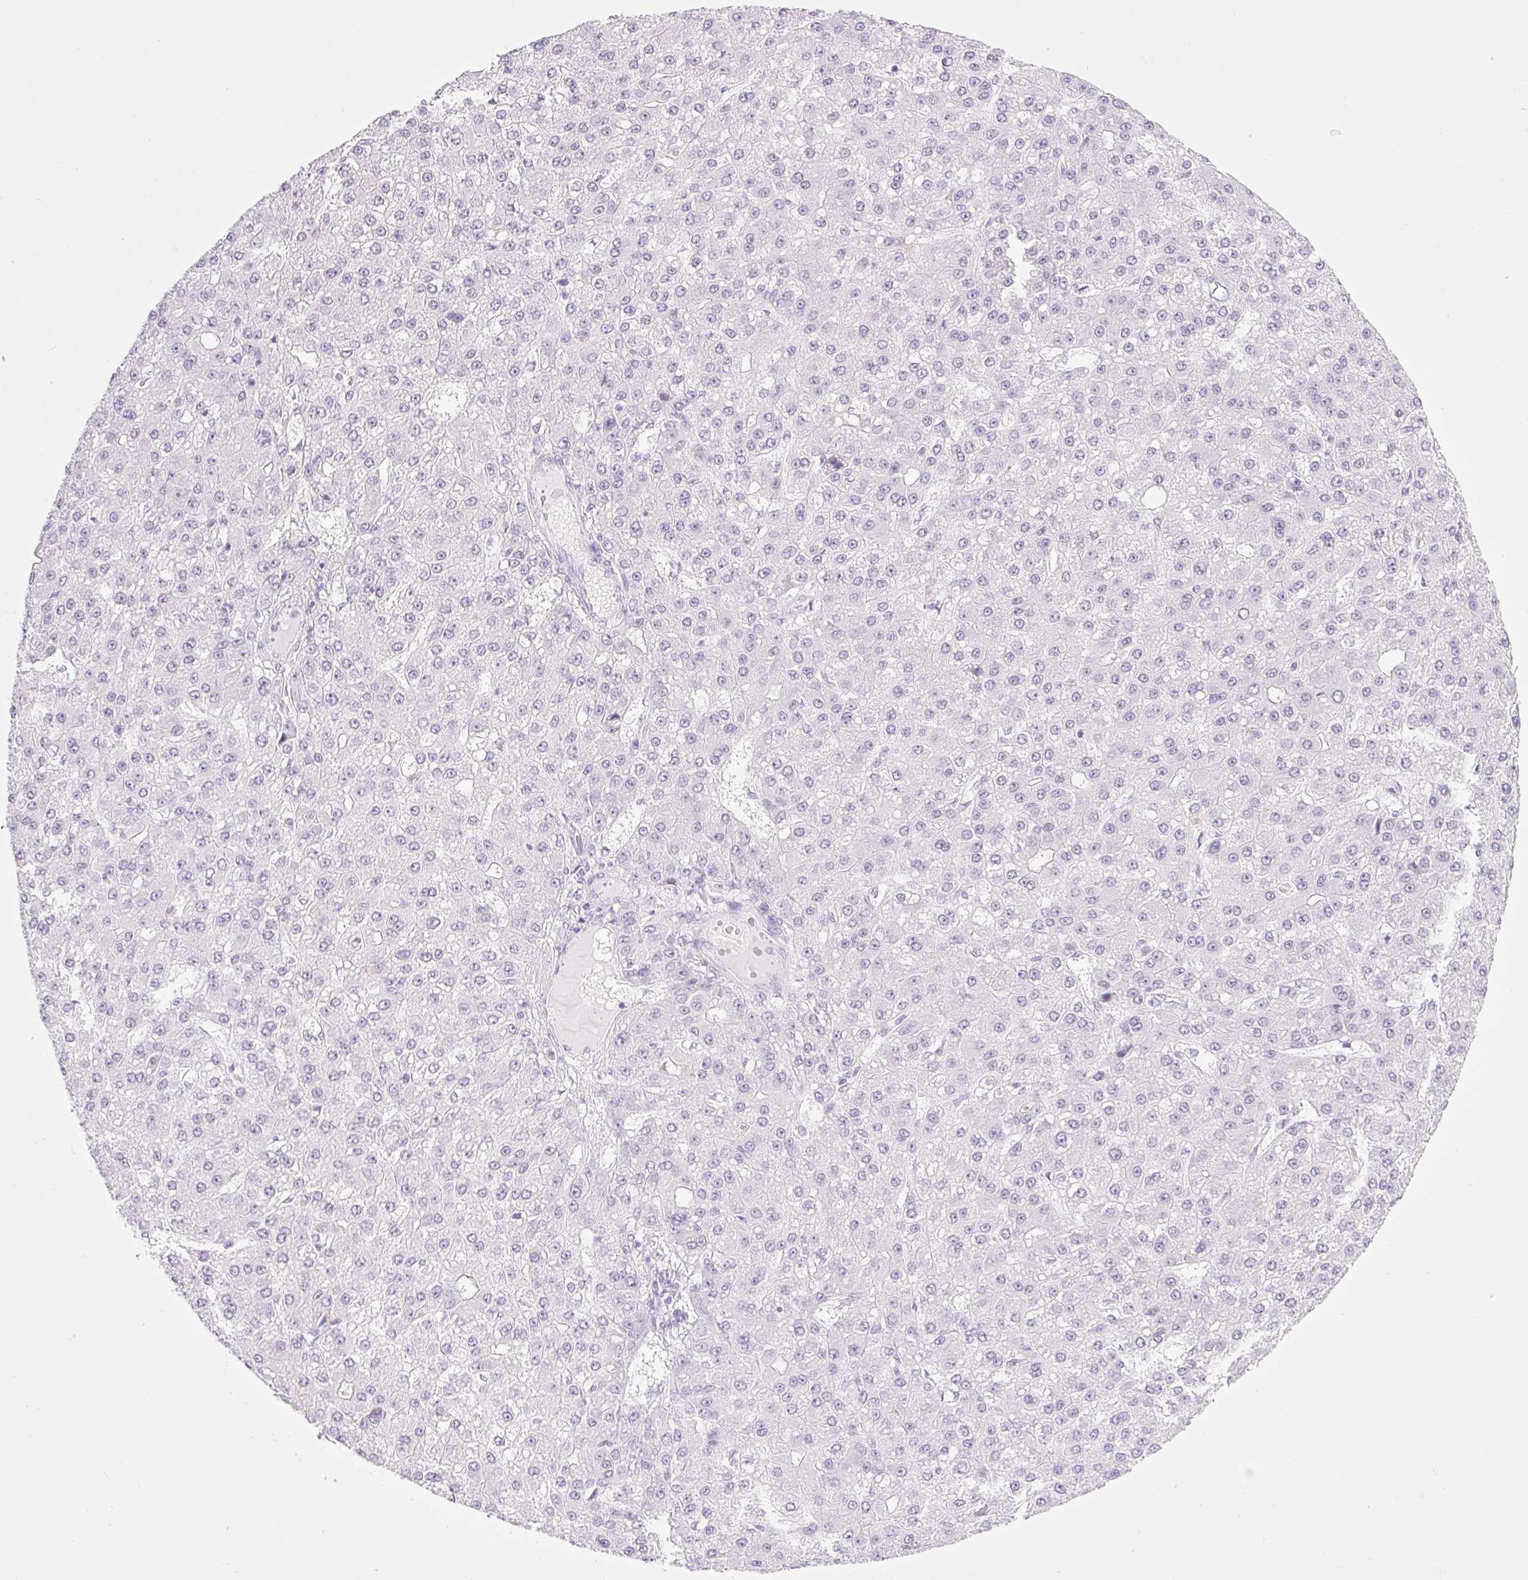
{"staining": {"intensity": "negative", "quantity": "none", "location": "none"}, "tissue": "liver cancer", "cell_type": "Tumor cells", "image_type": "cancer", "snomed": [{"axis": "morphology", "description": "Carcinoma, Hepatocellular, NOS"}, {"axis": "topography", "description": "Liver"}], "caption": "Human liver cancer stained for a protein using immunohistochemistry exhibits no staining in tumor cells.", "gene": "SPRR4", "patient": {"sex": "male", "age": 67}}